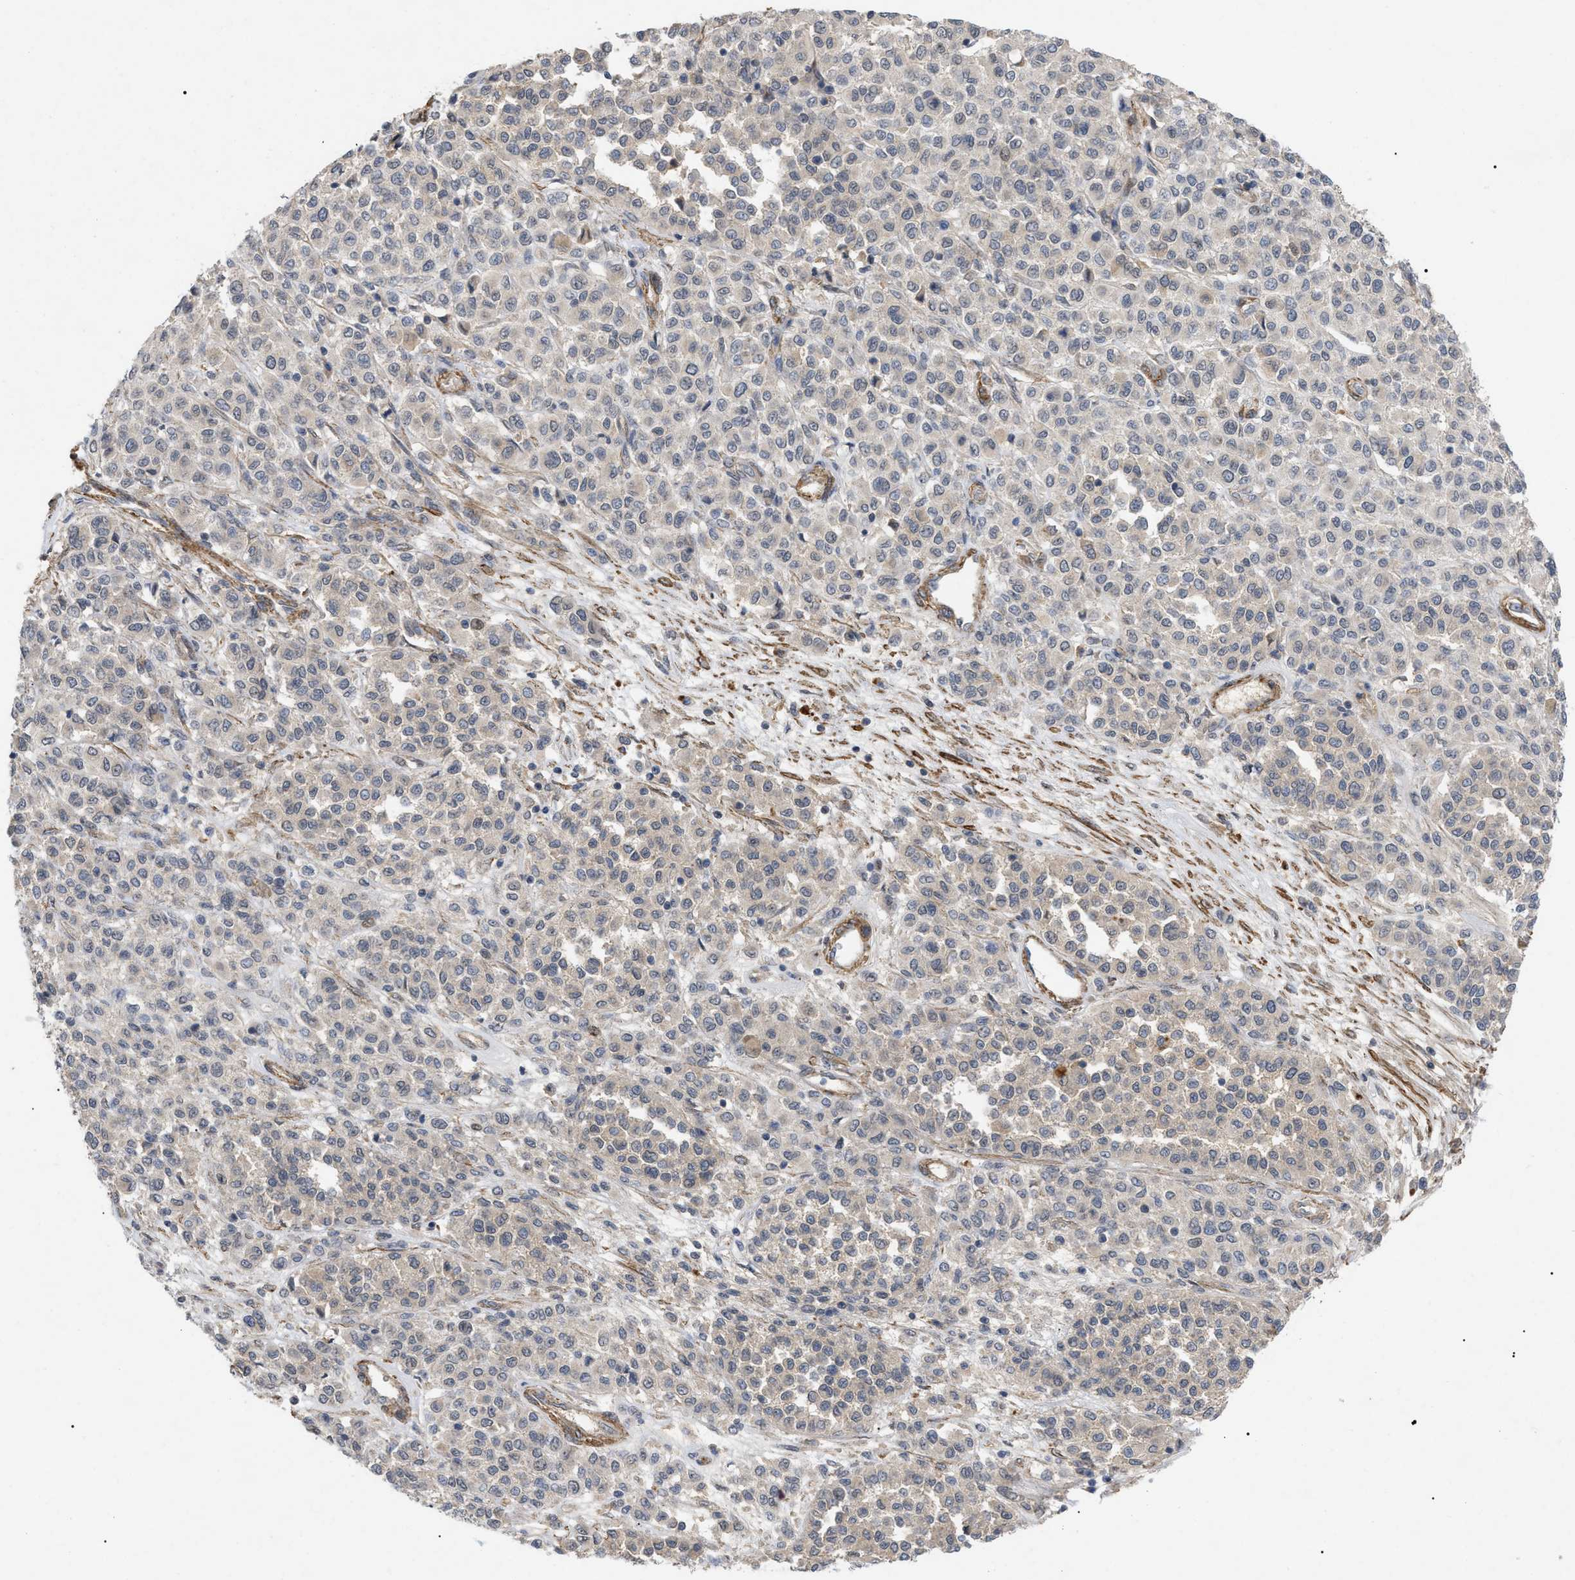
{"staining": {"intensity": "negative", "quantity": "none", "location": "none"}, "tissue": "melanoma", "cell_type": "Tumor cells", "image_type": "cancer", "snomed": [{"axis": "morphology", "description": "Malignant melanoma, Metastatic site"}, {"axis": "topography", "description": "Pancreas"}], "caption": "Image shows no significant protein expression in tumor cells of melanoma.", "gene": "ST6GALNAC6", "patient": {"sex": "female", "age": 30}}